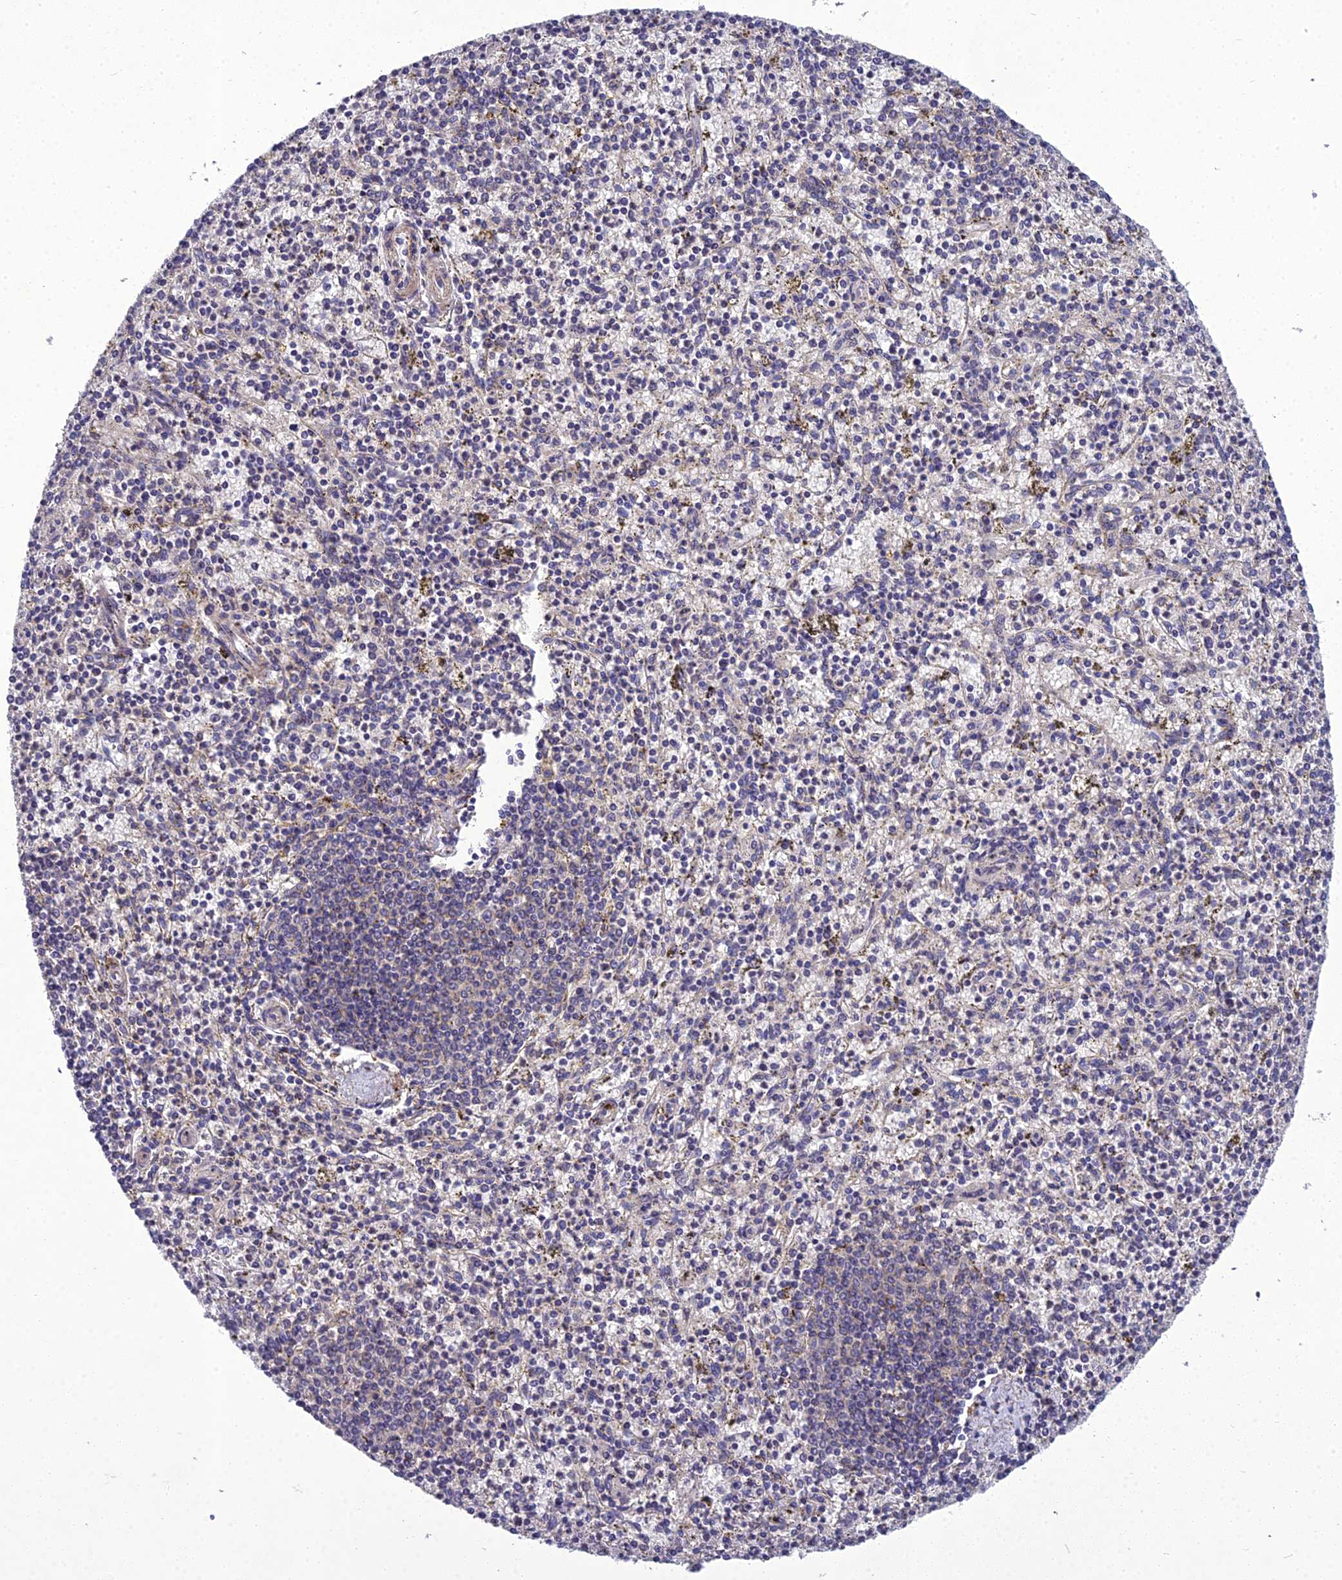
{"staining": {"intensity": "negative", "quantity": "none", "location": "none"}, "tissue": "spleen", "cell_type": "Cells in red pulp", "image_type": "normal", "snomed": [{"axis": "morphology", "description": "Normal tissue, NOS"}, {"axis": "topography", "description": "Spleen"}], "caption": "Immunohistochemistry photomicrograph of unremarkable human spleen stained for a protein (brown), which displays no staining in cells in red pulp.", "gene": "ADIPOR2", "patient": {"sex": "male", "age": 72}}